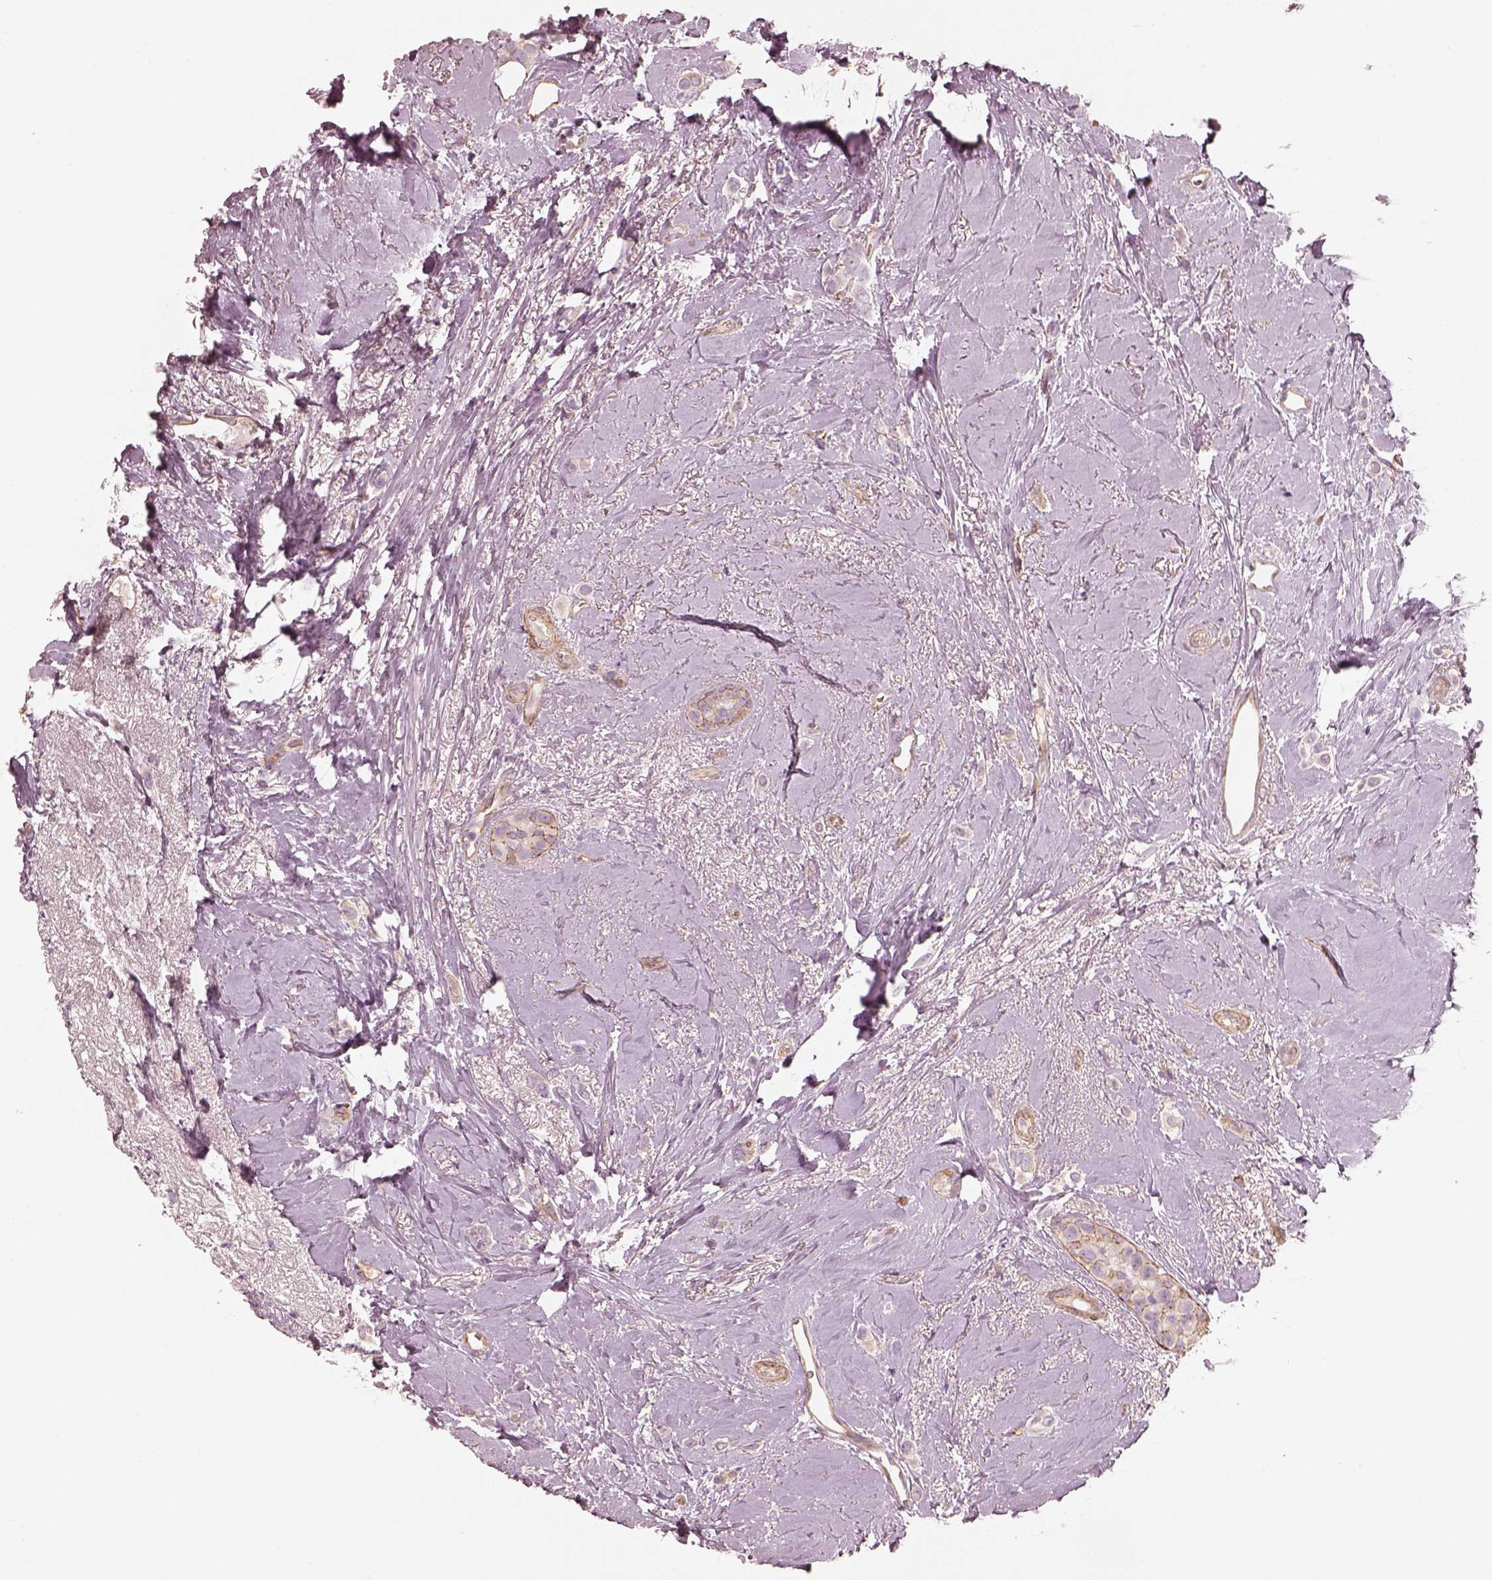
{"staining": {"intensity": "negative", "quantity": "none", "location": "none"}, "tissue": "breast cancer", "cell_type": "Tumor cells", "image_type": "cancer", "snomed": [{"axis": "morphology", "description": "Lobular carcinoma"}, {"axis": "topography", "description": "Breast"}], "caption": "Micrograph shows no significant protein positivity in tumor cells of breast cancer (lobular carcinoma).", "gene": "CRYM", "patient": {"sex": "female", "age": 66}}